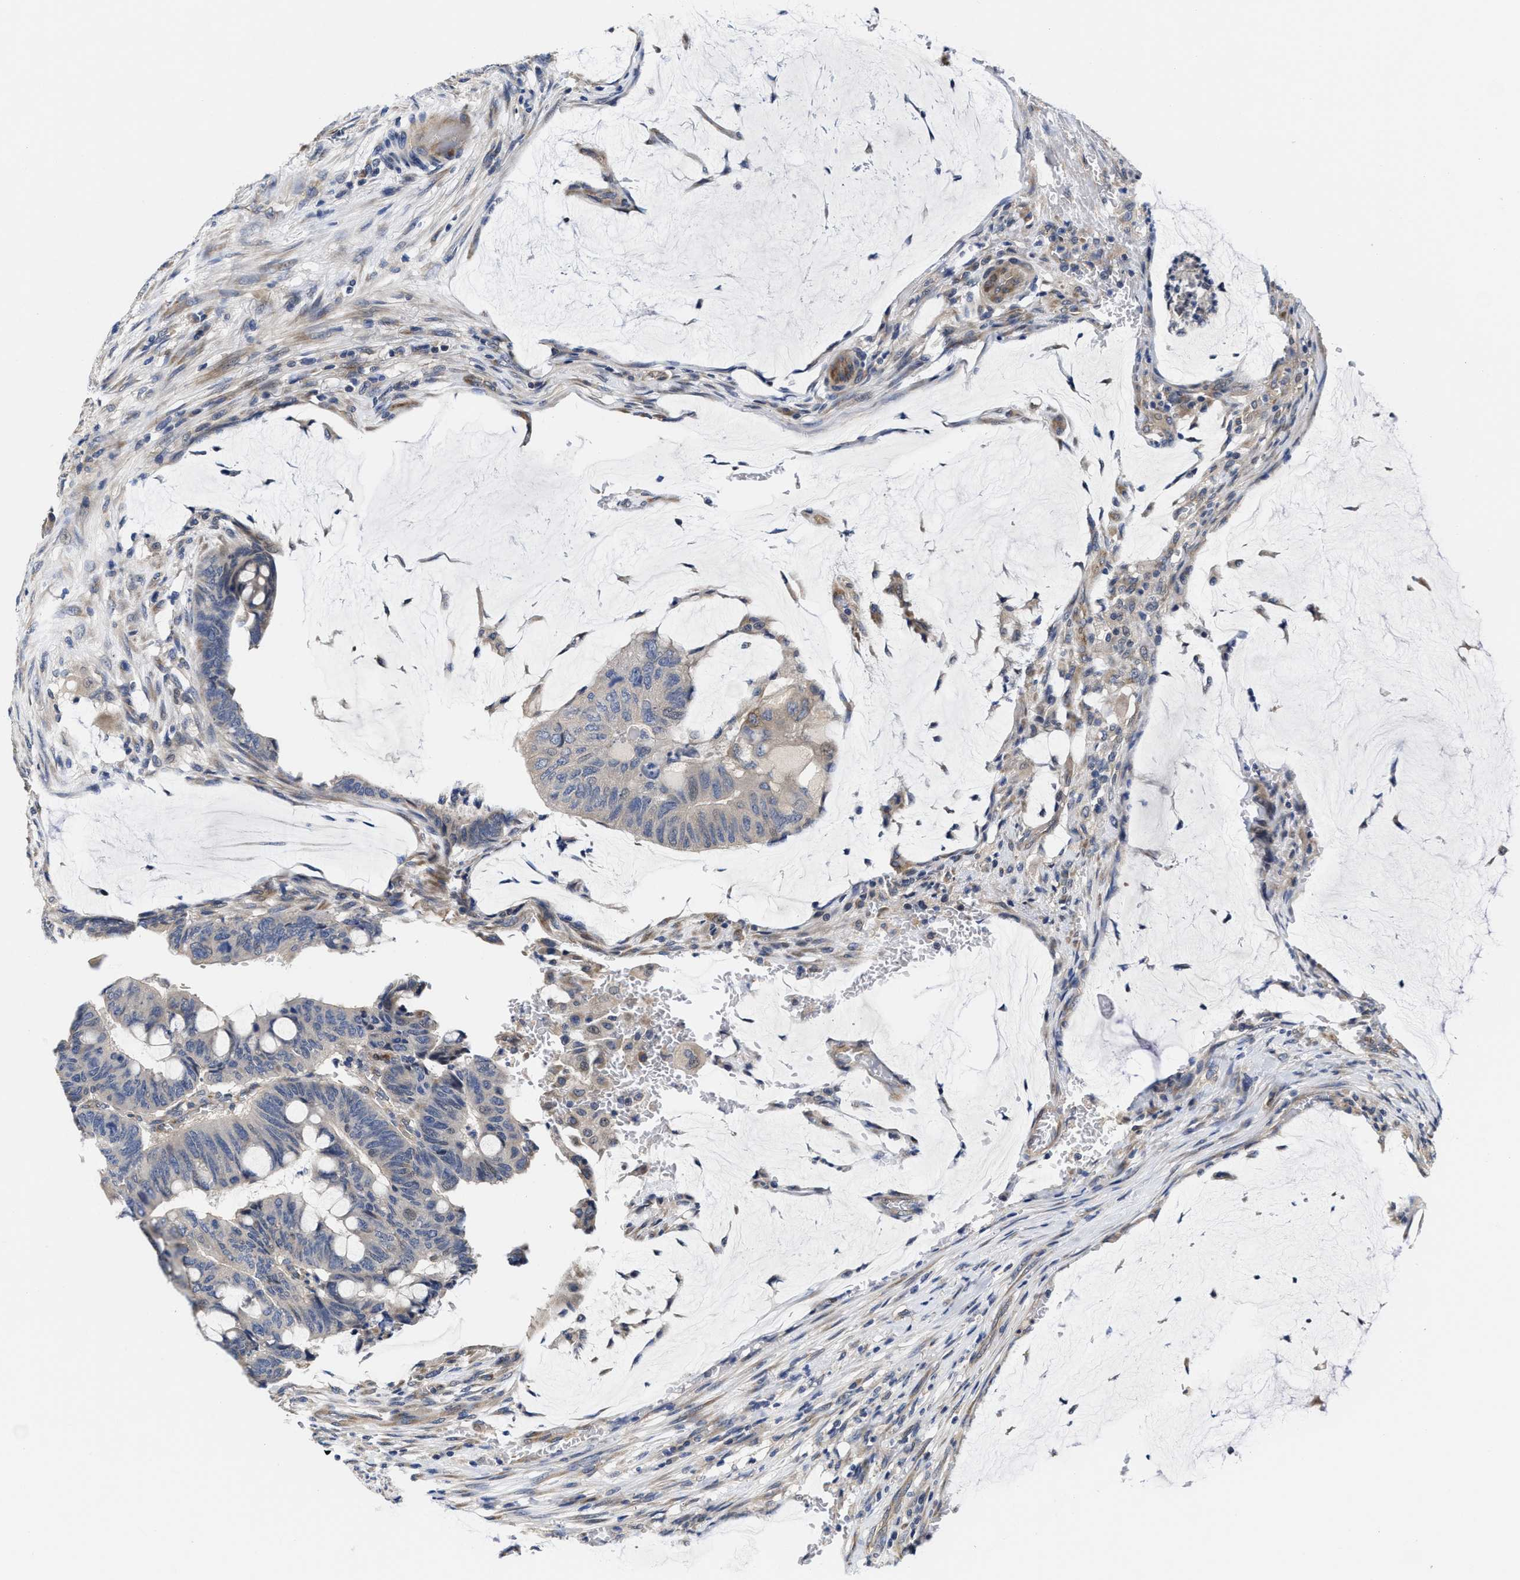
{"staining": {"intensity": "negative", "quantity": "none", "location": "none"}, "tissue": "colorectal cancer", "cell_type": "Tumor cells", "image_type": "cancer", "snomed": [{"axis": "morphology", "description": "Normal tissue, NOS"}, {"axis": "morphology", "description": "Adenocarcinoma, NOS"}, {"axis": "topography", "description": "Rectum"}, {"axis": "topography", "description": "Peripheral nerve tissue"}], "caption": "Immunohistochemistry of colorectal cancer (adenocarcinoma) shows no expression in tumor cells.", "gene": "TRAF6", "patient": {"sex": "male", "age": 92}}